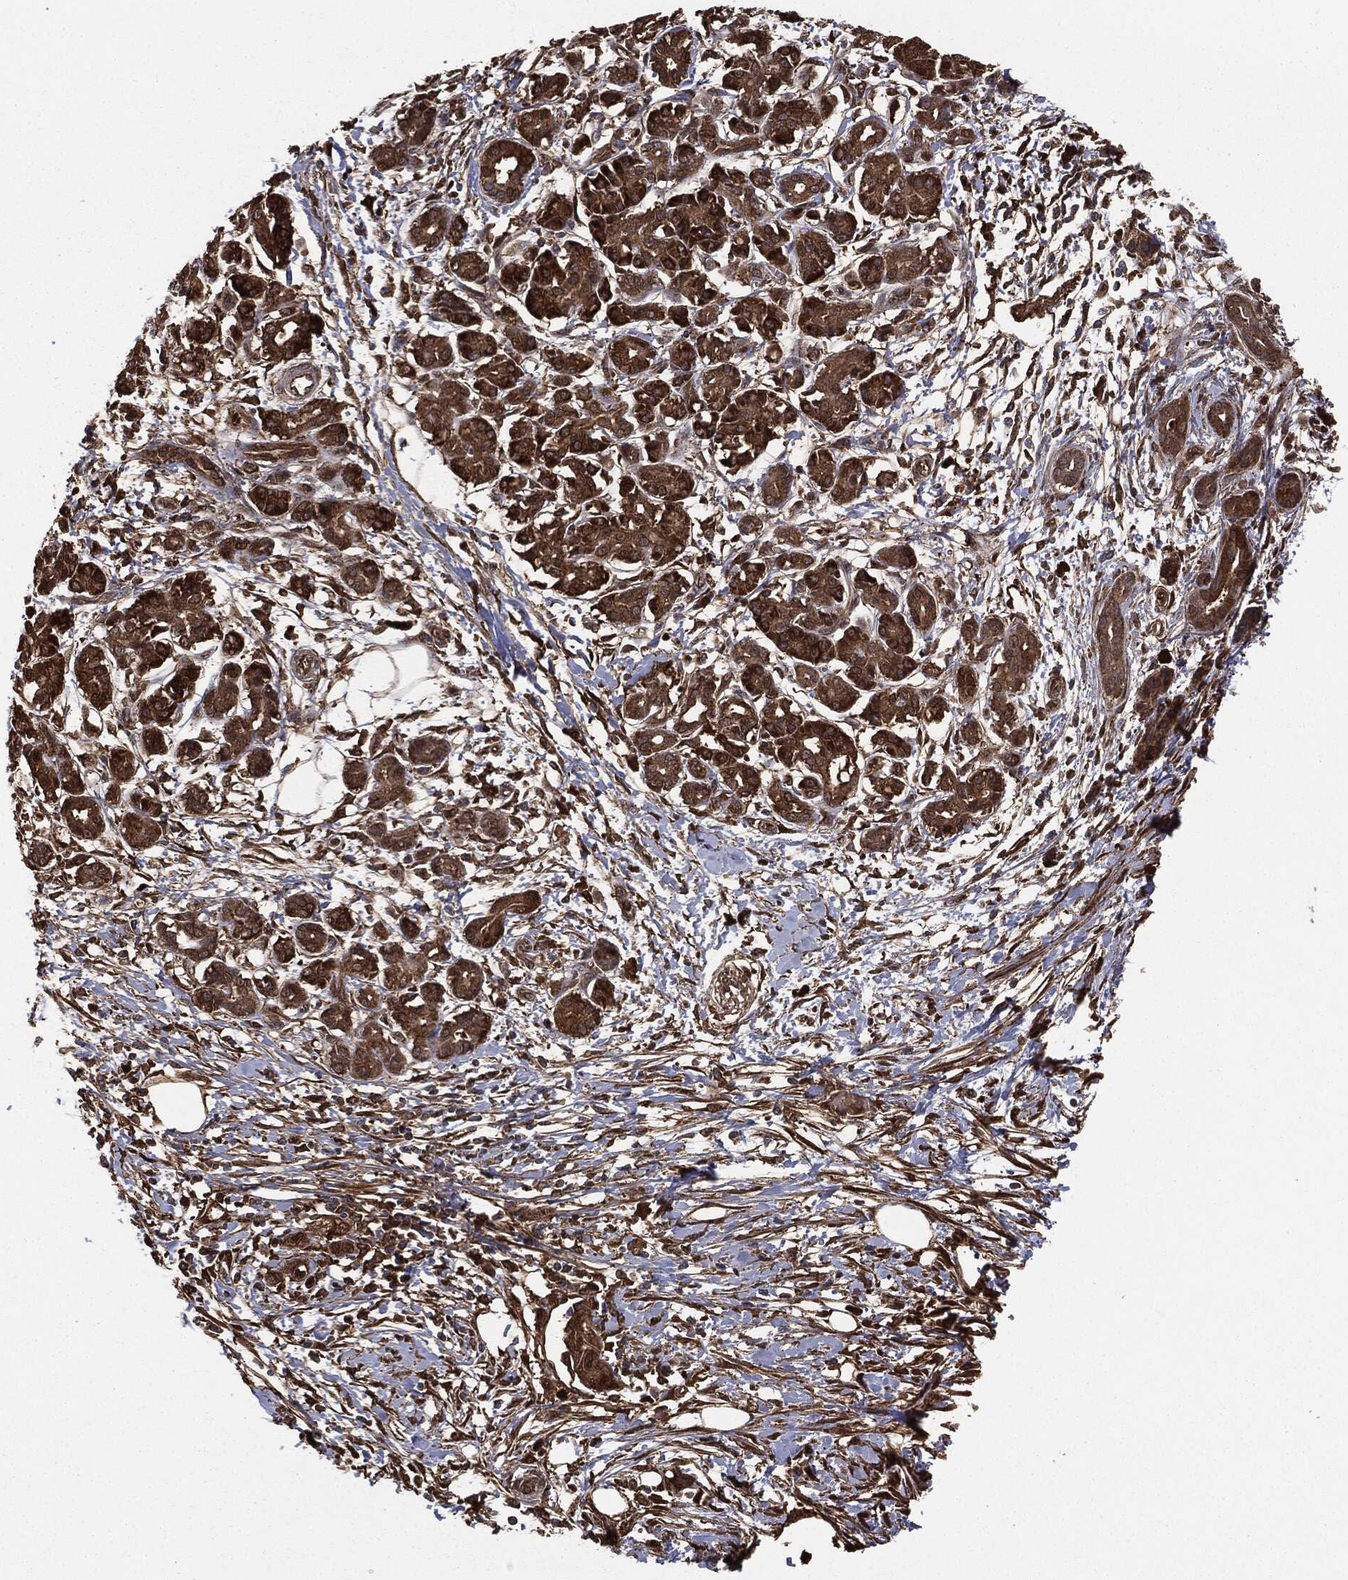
{"staining": {"intensity": "strong", "quantity": ">75%", "location": "cytoplasmic/membranous"}, "tissue": "pancreatic cancer", "cell_type": "Tumor cells", "image_type": "cancer", "snomed": [{"axis": "morphology", "description": "Adenocarcinoma, NOS"}, {"axis": "topography", "description": "Pancreas"}], "caption": "Brown immunohistochemical staining in adenocarcinoma (pancreatic) displays strong cytoplasmic/membranous expression in about >75% of tumor cells.", "gene": "NME1", "patient": {"sex": "male", "age": 72}}